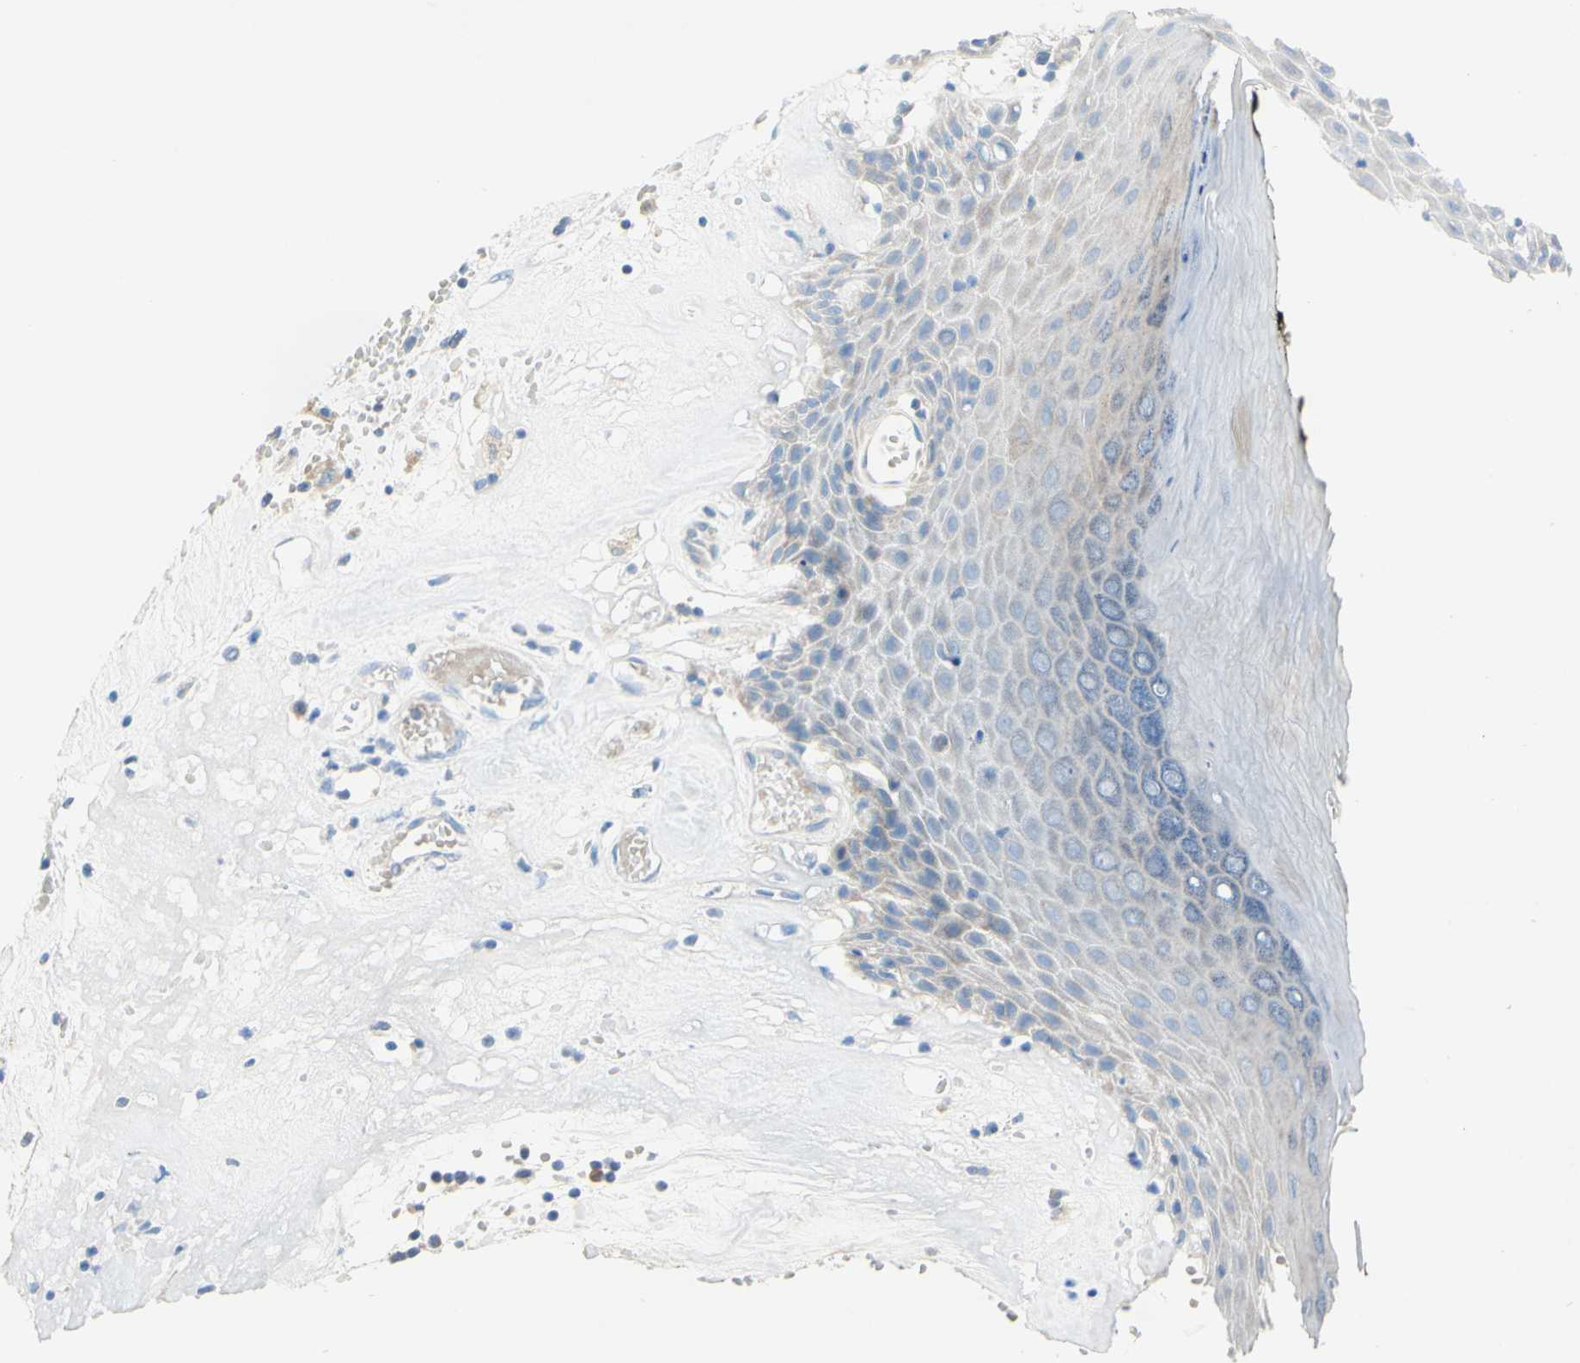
{"staining": {"intensity": "negative", "quantity": "none", "location": "none"}, "tissue": "skin", "cell_type": "Epidermal cells", "image_type": "normal", "snomed": [{"axis": "morphology", "description": "Normal tissue, NOS"}, {"axis": "morphology", "description": "Inflammation, NOS"}, {"axis": "topography", "description": "Vulva"}], "caption": "A high-resolution micrograph shows IHC staining of benign skin, which demonstrates no significant positivity in epidermal cells.", "gene": "ACADL", "patient": {"sex": "female", "age": 84}}